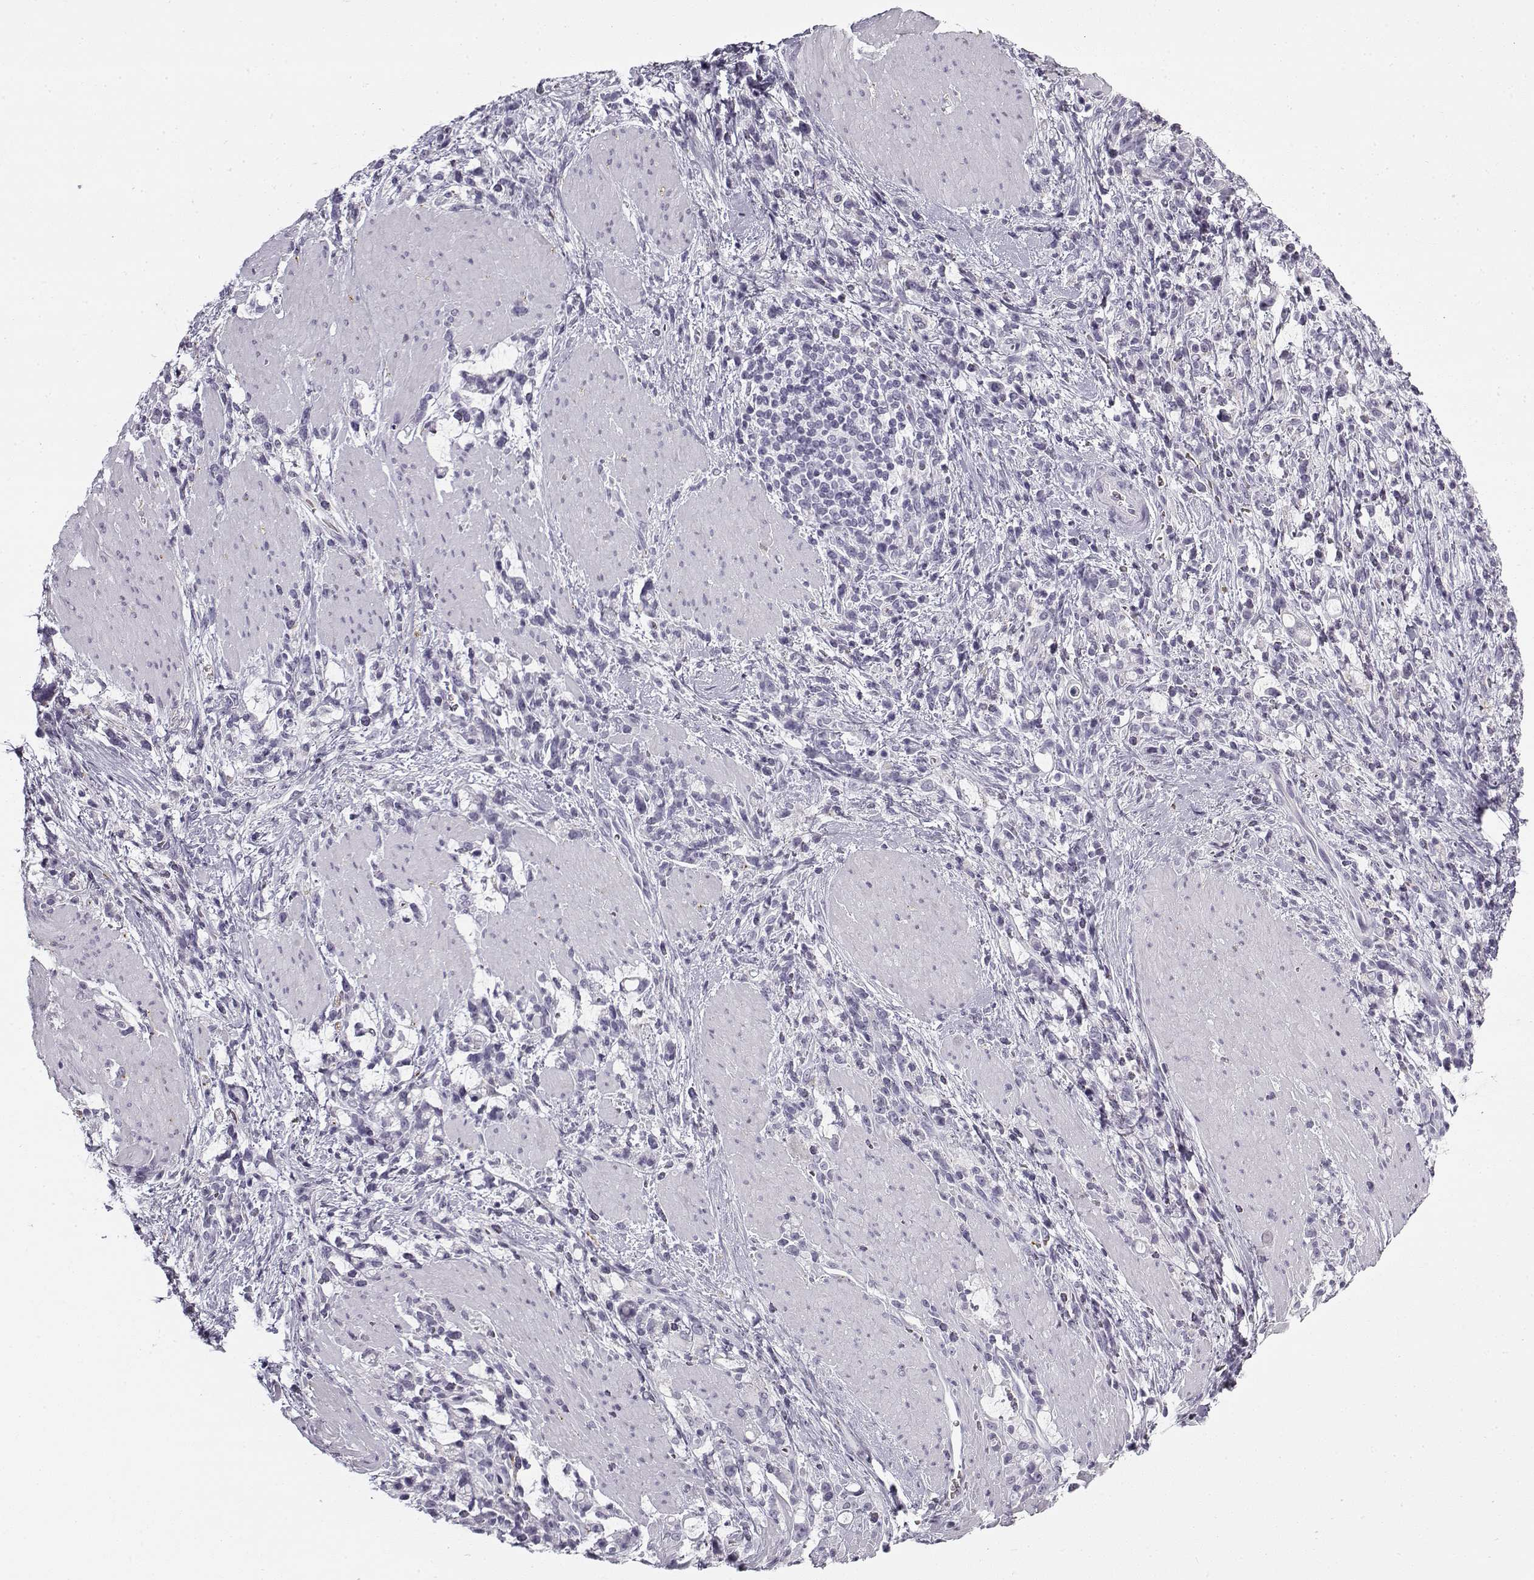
{"staining": {"intensity": "negative", "quantity": "none", "location": "none"}, "tissue": "stomach cancer", "cell_type": "Tumor cells", "image_type": "cancer", "snomed": [{"axis": "morphology", "description": "Adenocarcinoma, NOS"}, {"axis": "topography", "description": "Stomach"}], "caption": "DAB immunohistochemical staining of human stomach cancer (adenocarcinoma) shows no significant expression in tumor cells.", "gene": "SNCA", "patient": {"sex": "female", "age": 57}}